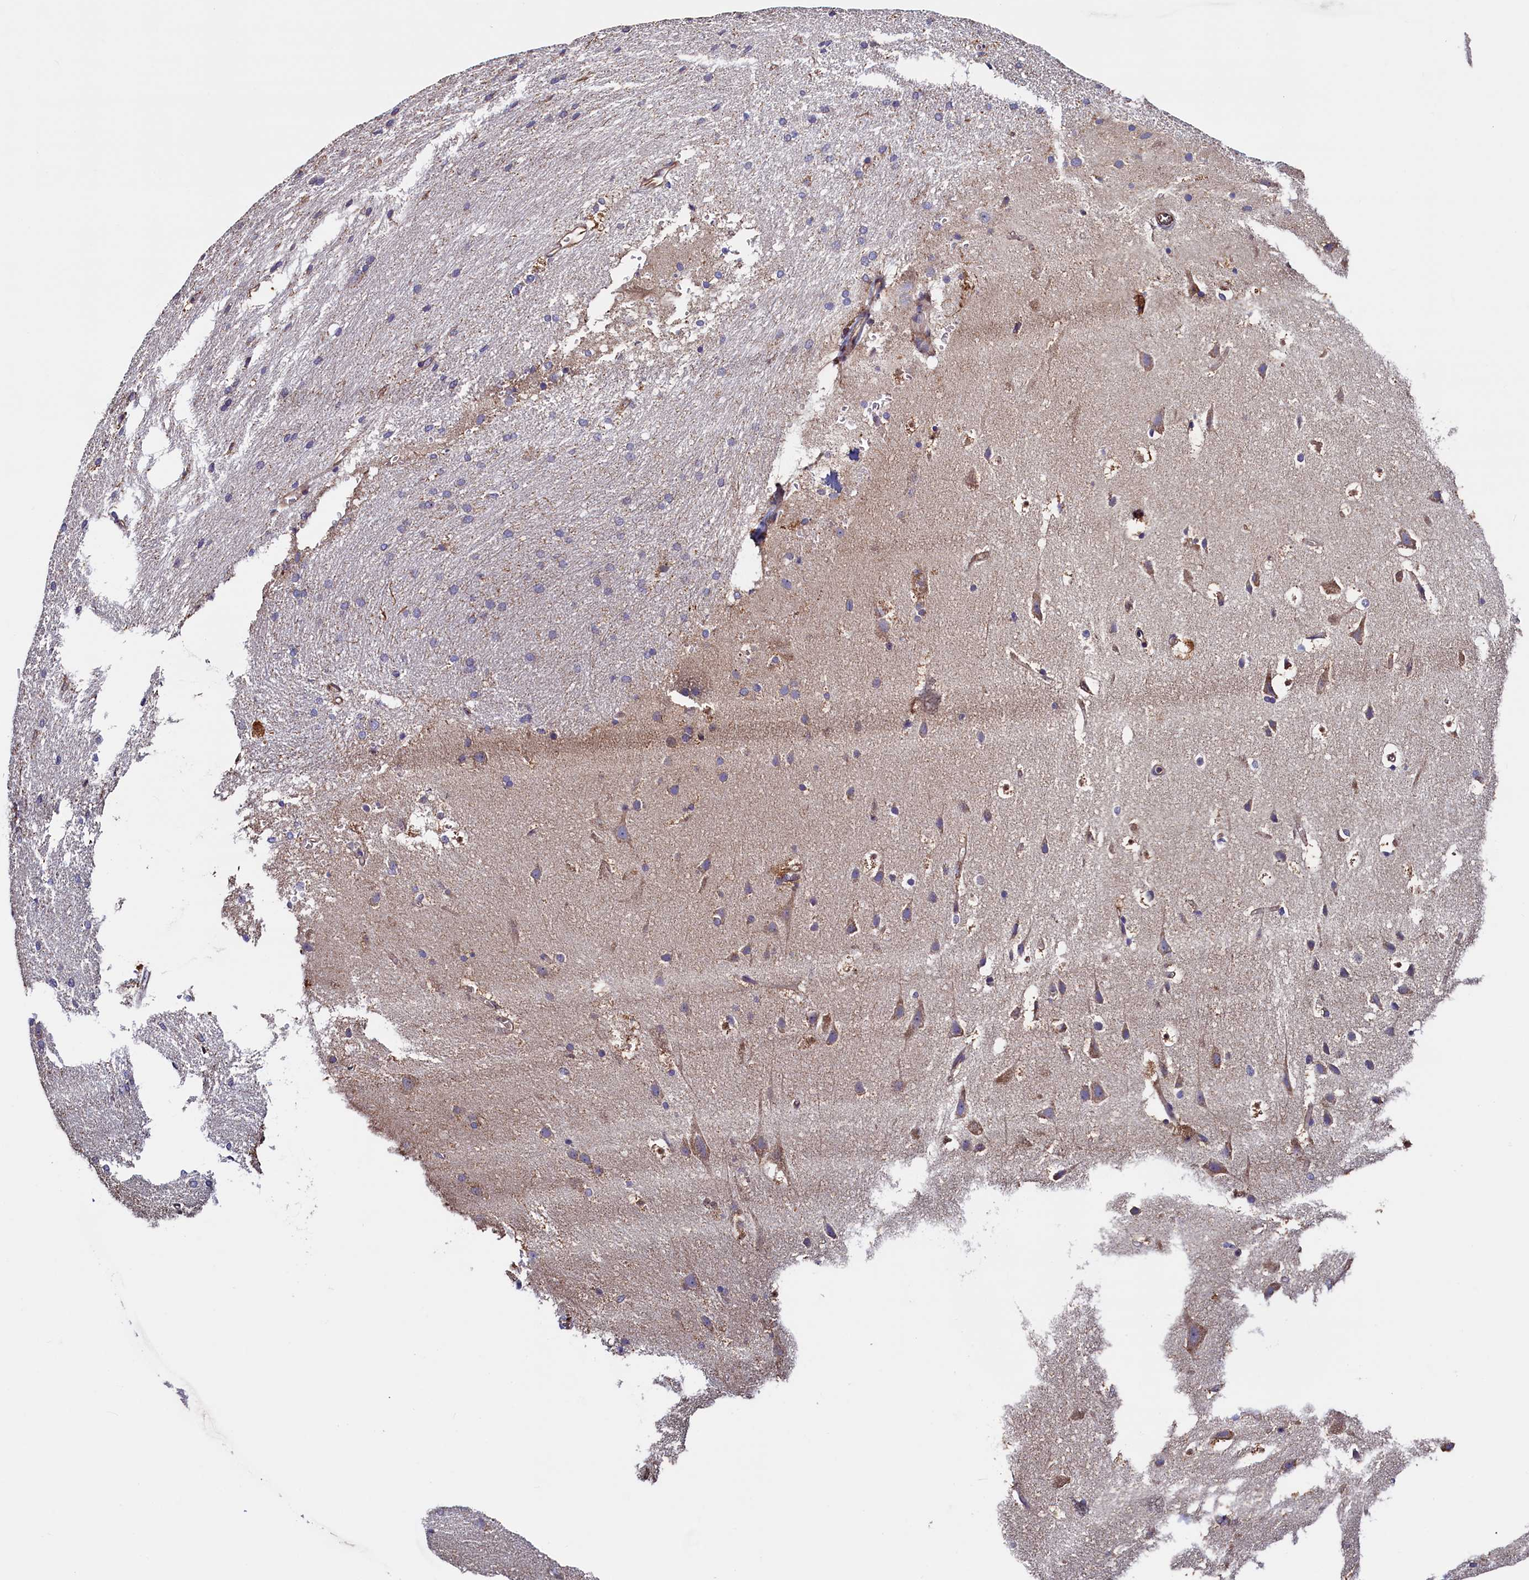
{"staining": {"intensity": "weak", "quantity": ">75%", "location": "cytoplasmic/membranous"}, "tissue": "cerebral cortex", "cell_type": "Endothelial cells", "image_type": "normal", "snomed": [{"axis": "morphology", "description": "Normal tissue, NOS"}, {"axis": "topography", "description": "Cerebral cortex"}], "caption": "Cerebral cortex stained with immunohistochemistry (IHC) exhibits weak cytoplasmic/membranous expression in about >75% of endothelial cells. (DAB (3,3'-diaminobenzidine) IHC with brightfield microscopy, high magnification).", "gene": "ATXN2L", "patient": {"sex": "male", "age": 54}}